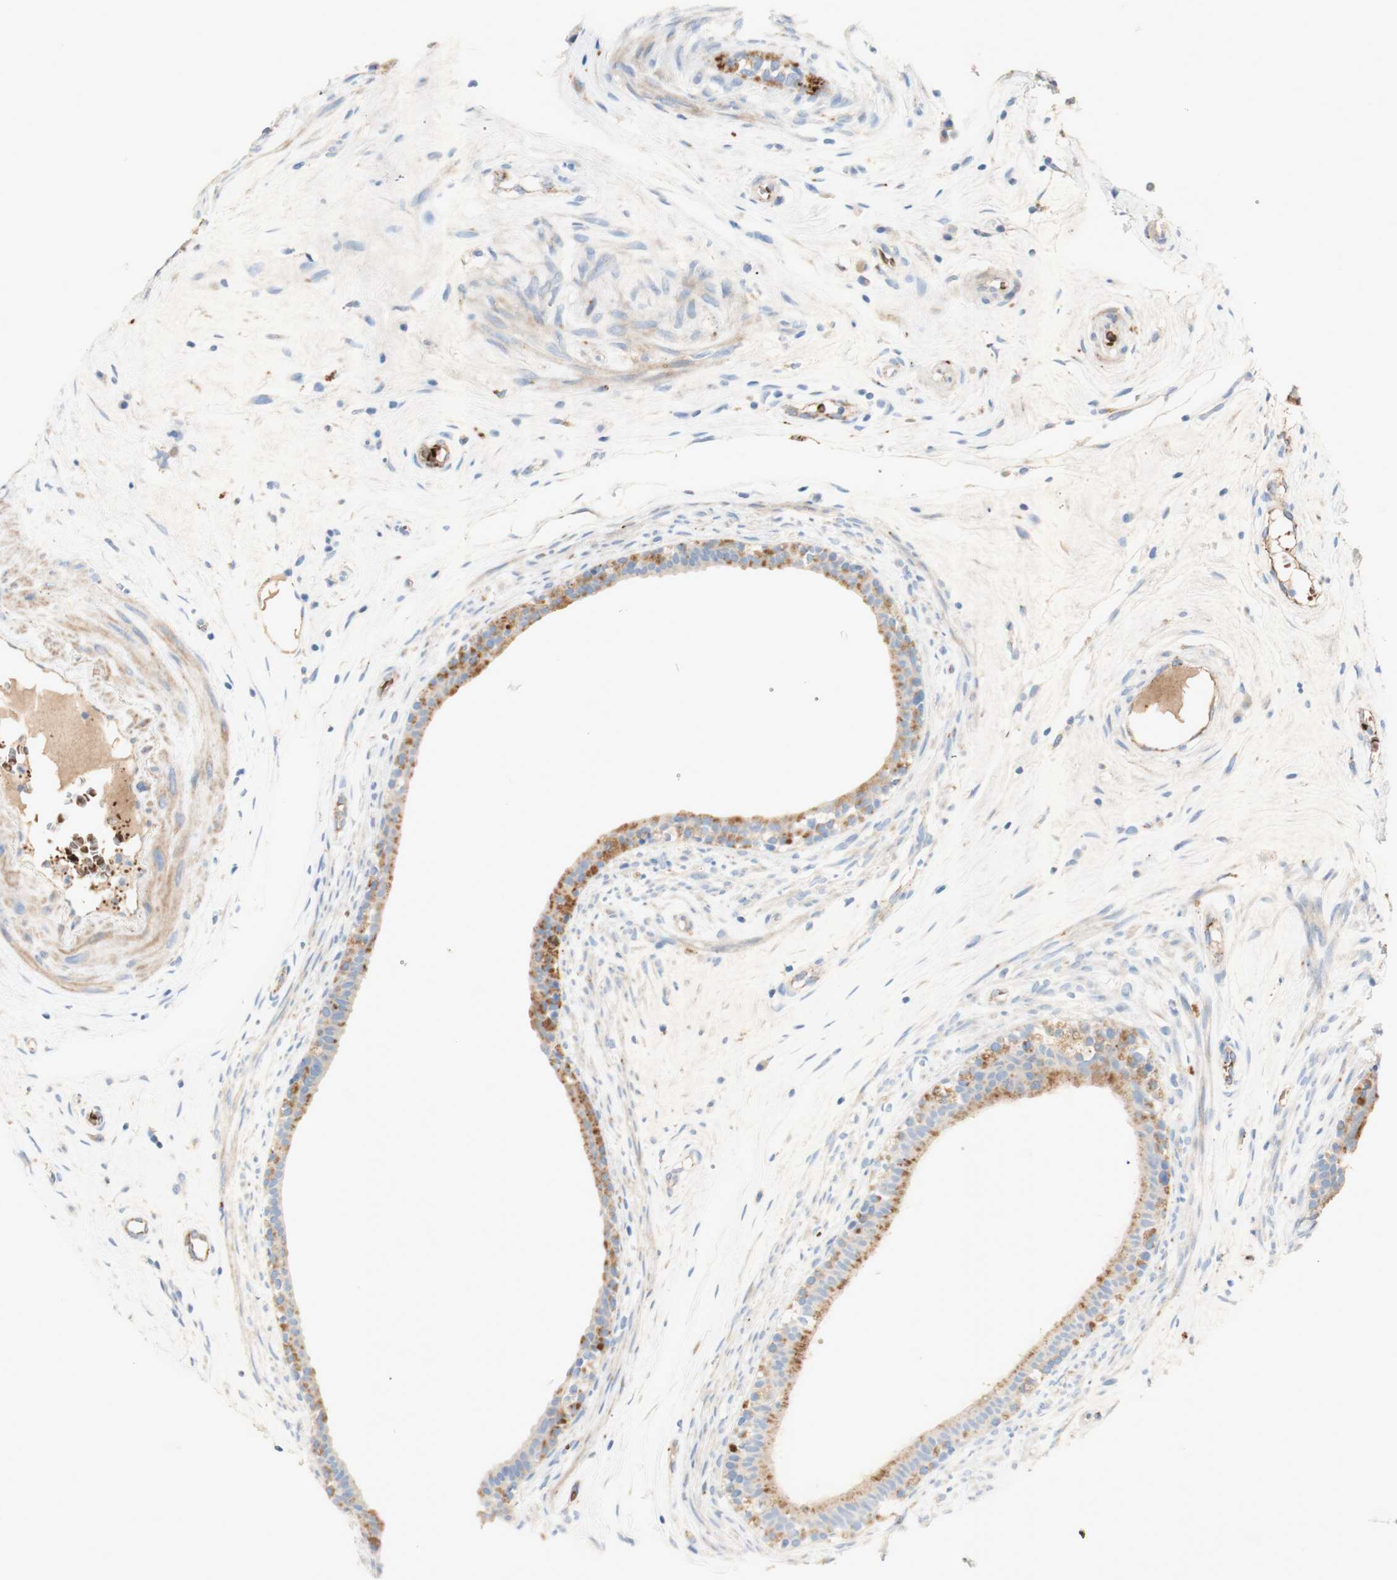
{"staining": {"intensity": "moderate", "quantity": "25%-75%", "location": "cytoplasmic/membranous"}, "tissue": "epididymis", "cell_type": "Glandular cells", "image_type": "normal", "snomed": [{"axis": "morphology", "description": "Normal tissue, NOS"}, {"axis": "morphology", "description": "Inflammation, NOS"}, {"axis": "topography", "description": "Epididymis"}], "caption": "Protein expression by IHC demonstrates moderate cytoplasmic/membranous expression in about 25%-75% of glandular cells in normal epididymis.", "gene": "GAN", "patient": {"sex": "male", "age": 84}}